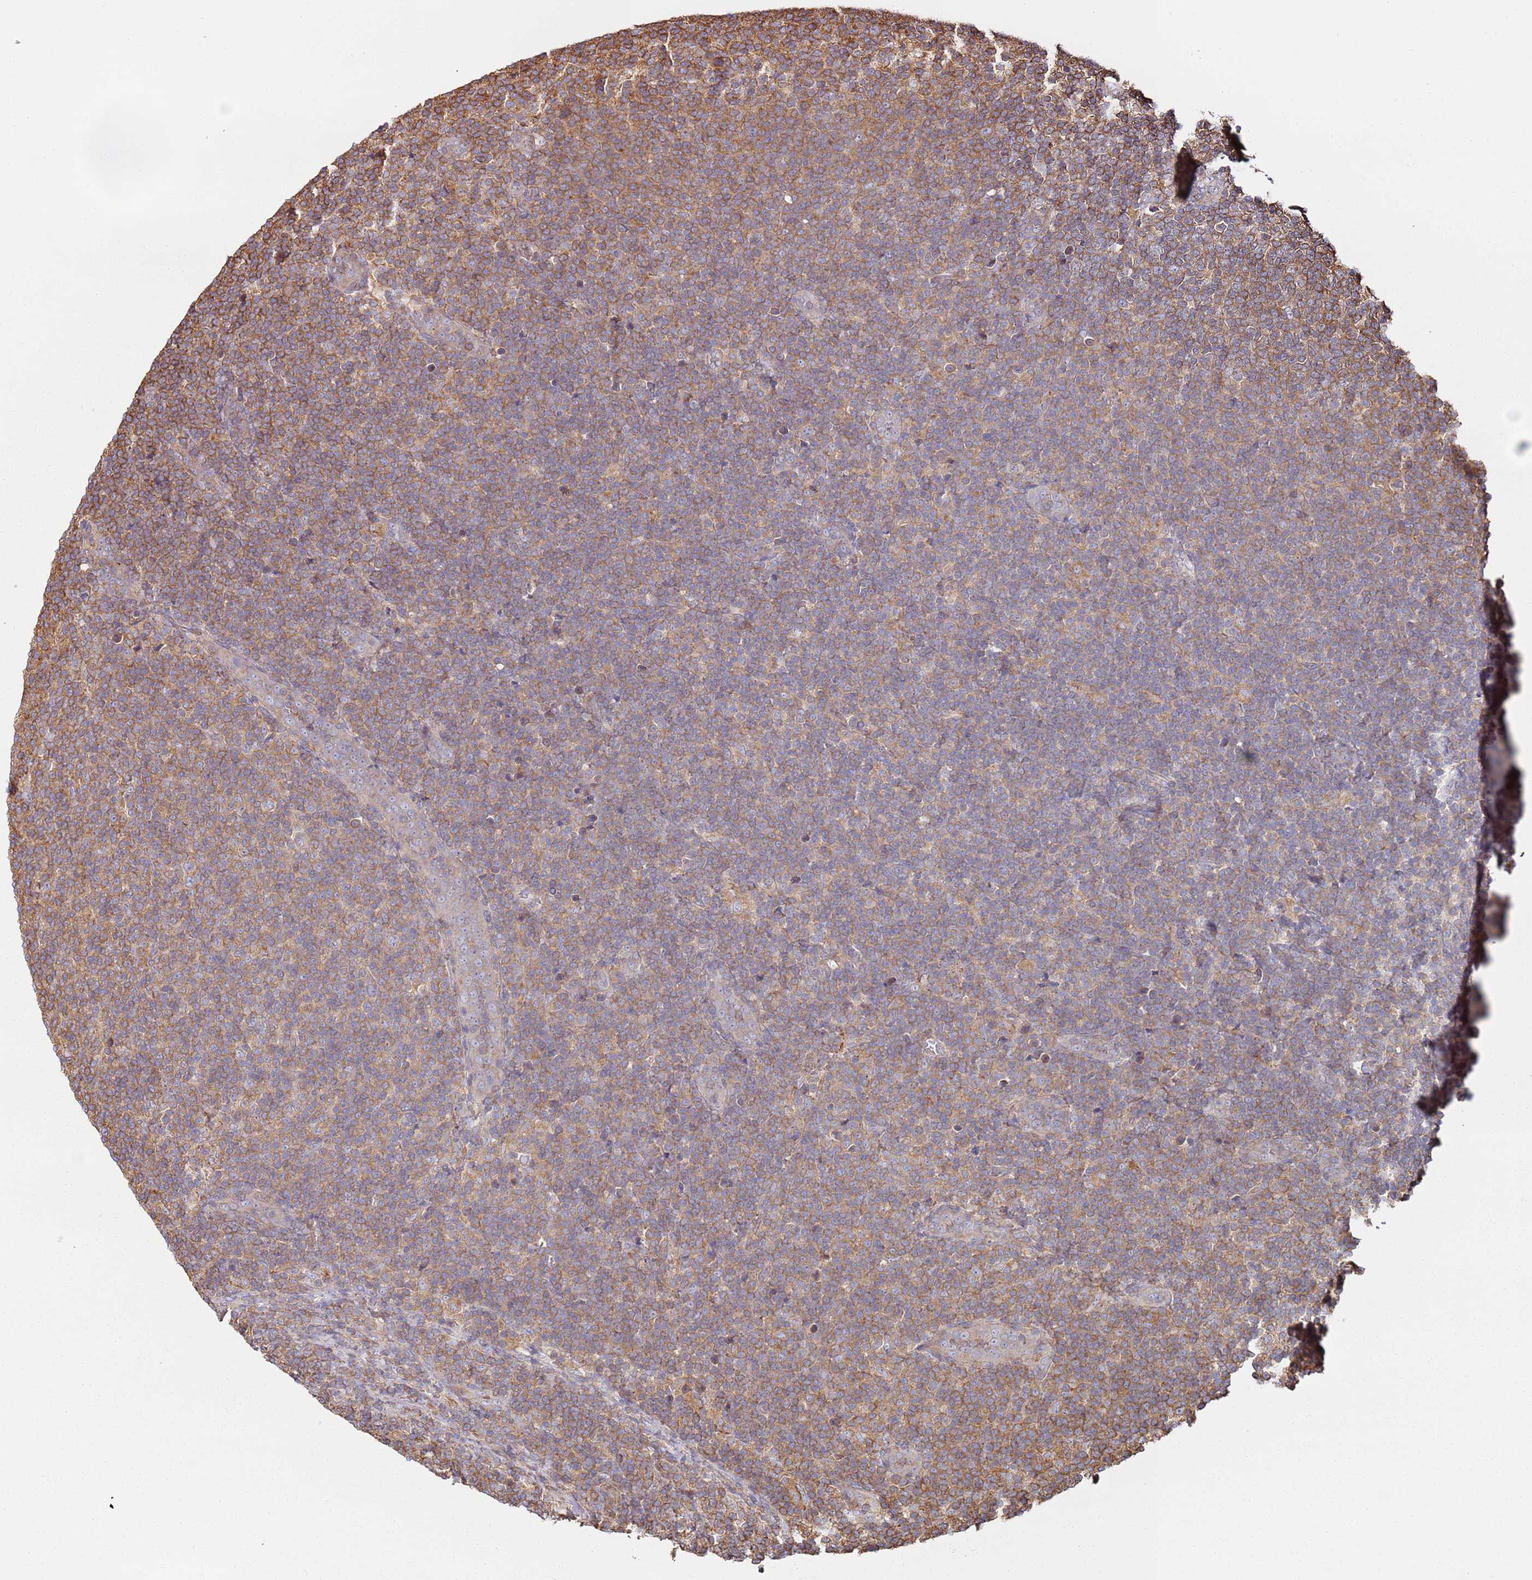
{"staining": {"intensity": "moderate", "quantity": ">75%", "location": "cytoplasmic/membranous"}, "tissue": "lymphoma", "cell_type": "Tumor cells", "image_type": "cancer", "snomed": [{"axis": "morphology", "description": "Malignant lymphoma, non-Hodgkin's type, Low grade"}, {"axis": "topography", "description": "Lymph node"}], "caption": "Tumor cells show medium levels of moderate cytoplasmic/membranous staining in approximately >75% of cells in human lymphoma. (brown staining indicates protein expression, while blue staining denotes nuclei).", "gene": "CYP2U1", "patient": {"sex": "male", "age": 66}}